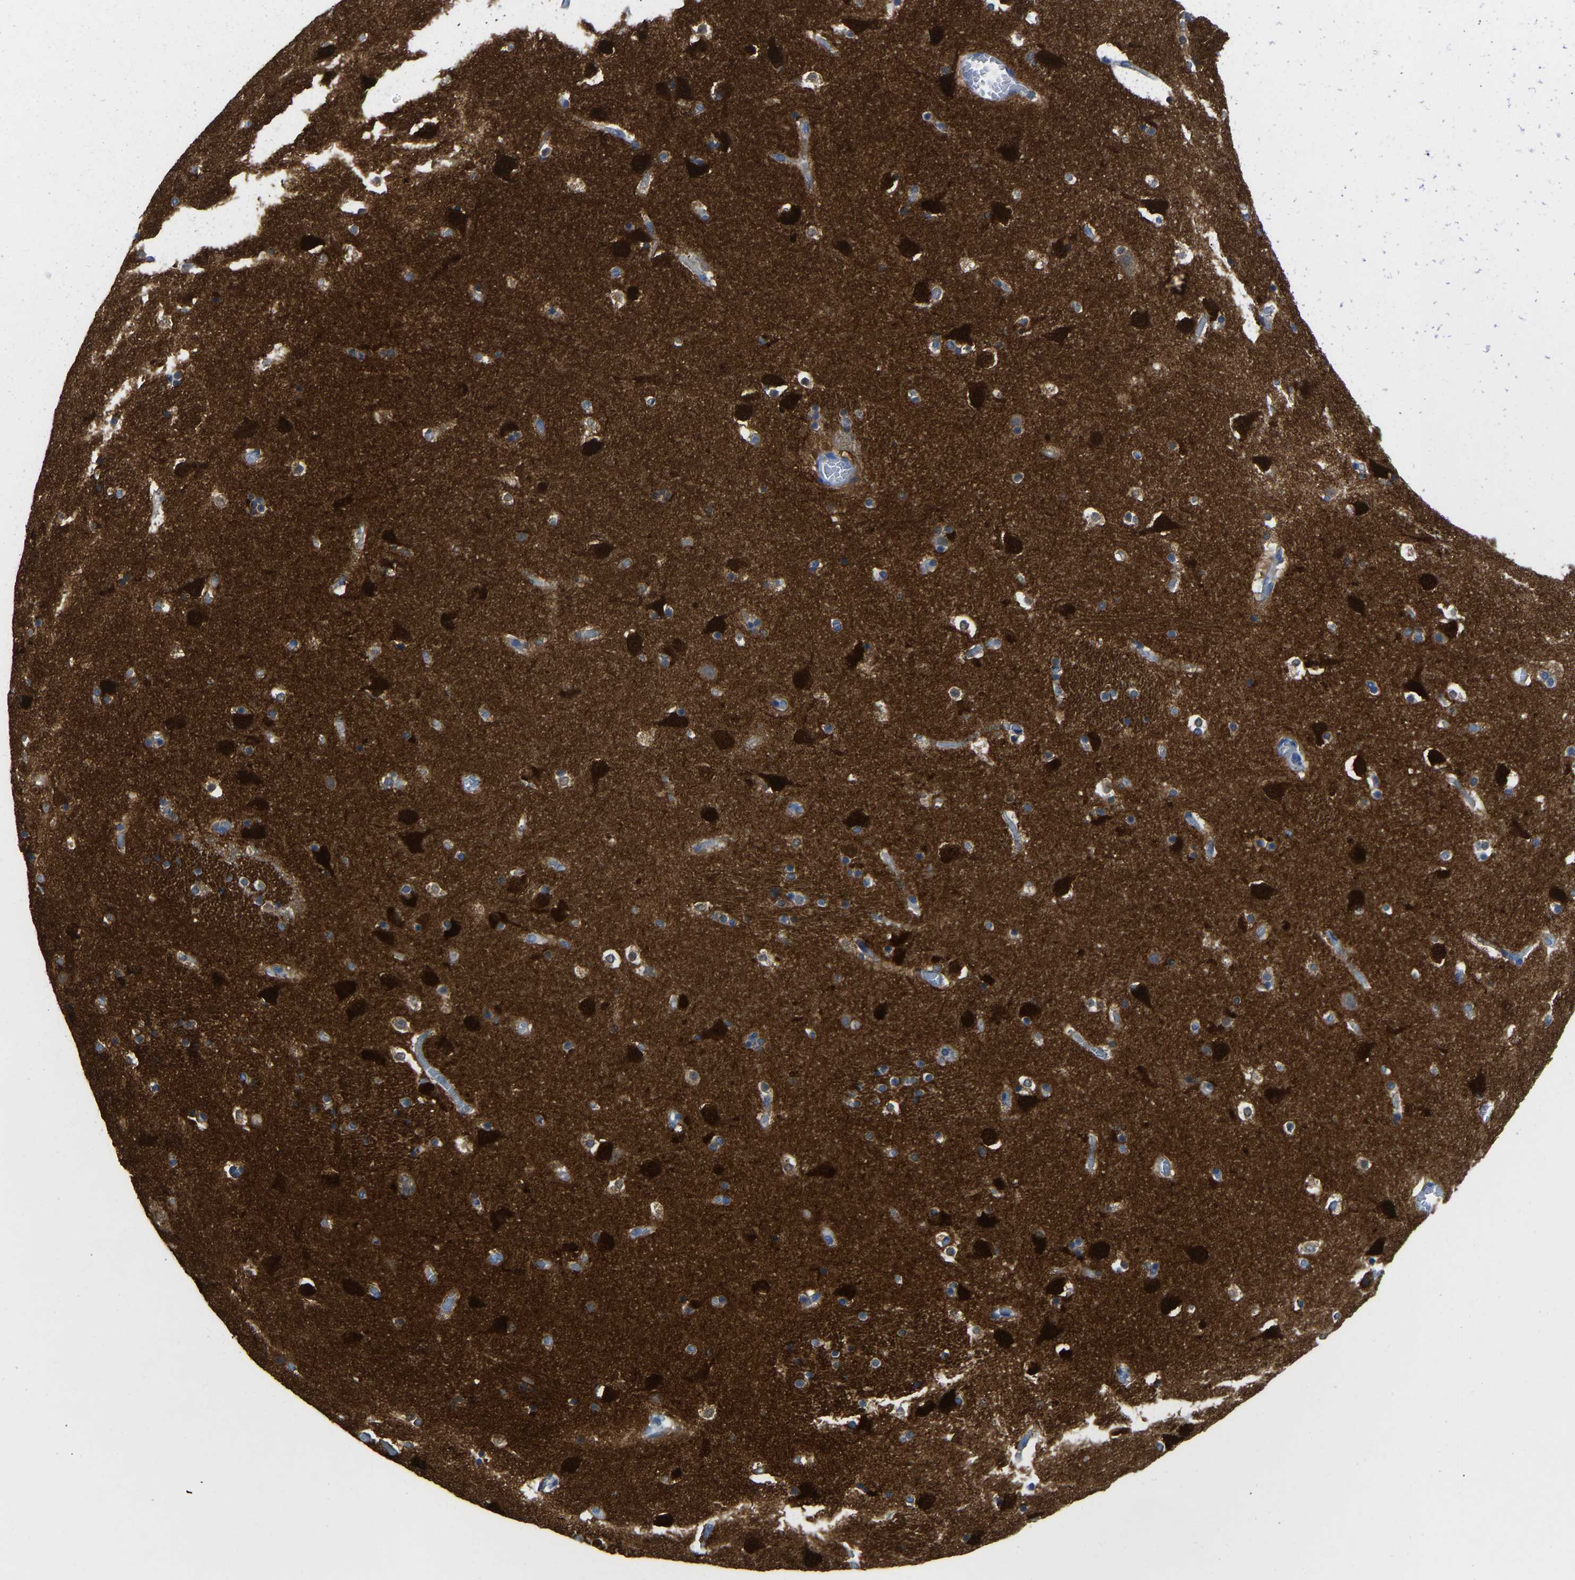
{"staining": {"intensity": "negative", "quantity": "none", "location": "none"}, "tissue": "caudate", "cell_type": "Glial cells", "image_type": "normal", "snomed": [{"axis": "morphology", "description": "Normal tissue, NOS"}, {"axis": "topography", "description": "Lateral ventricle wall"}], "caption": "Caudate stained for a protein using IHC exhibits no expression glial cells.", "gene": "PPP3CA", "patient": {"sex": "male", "age": 45}}